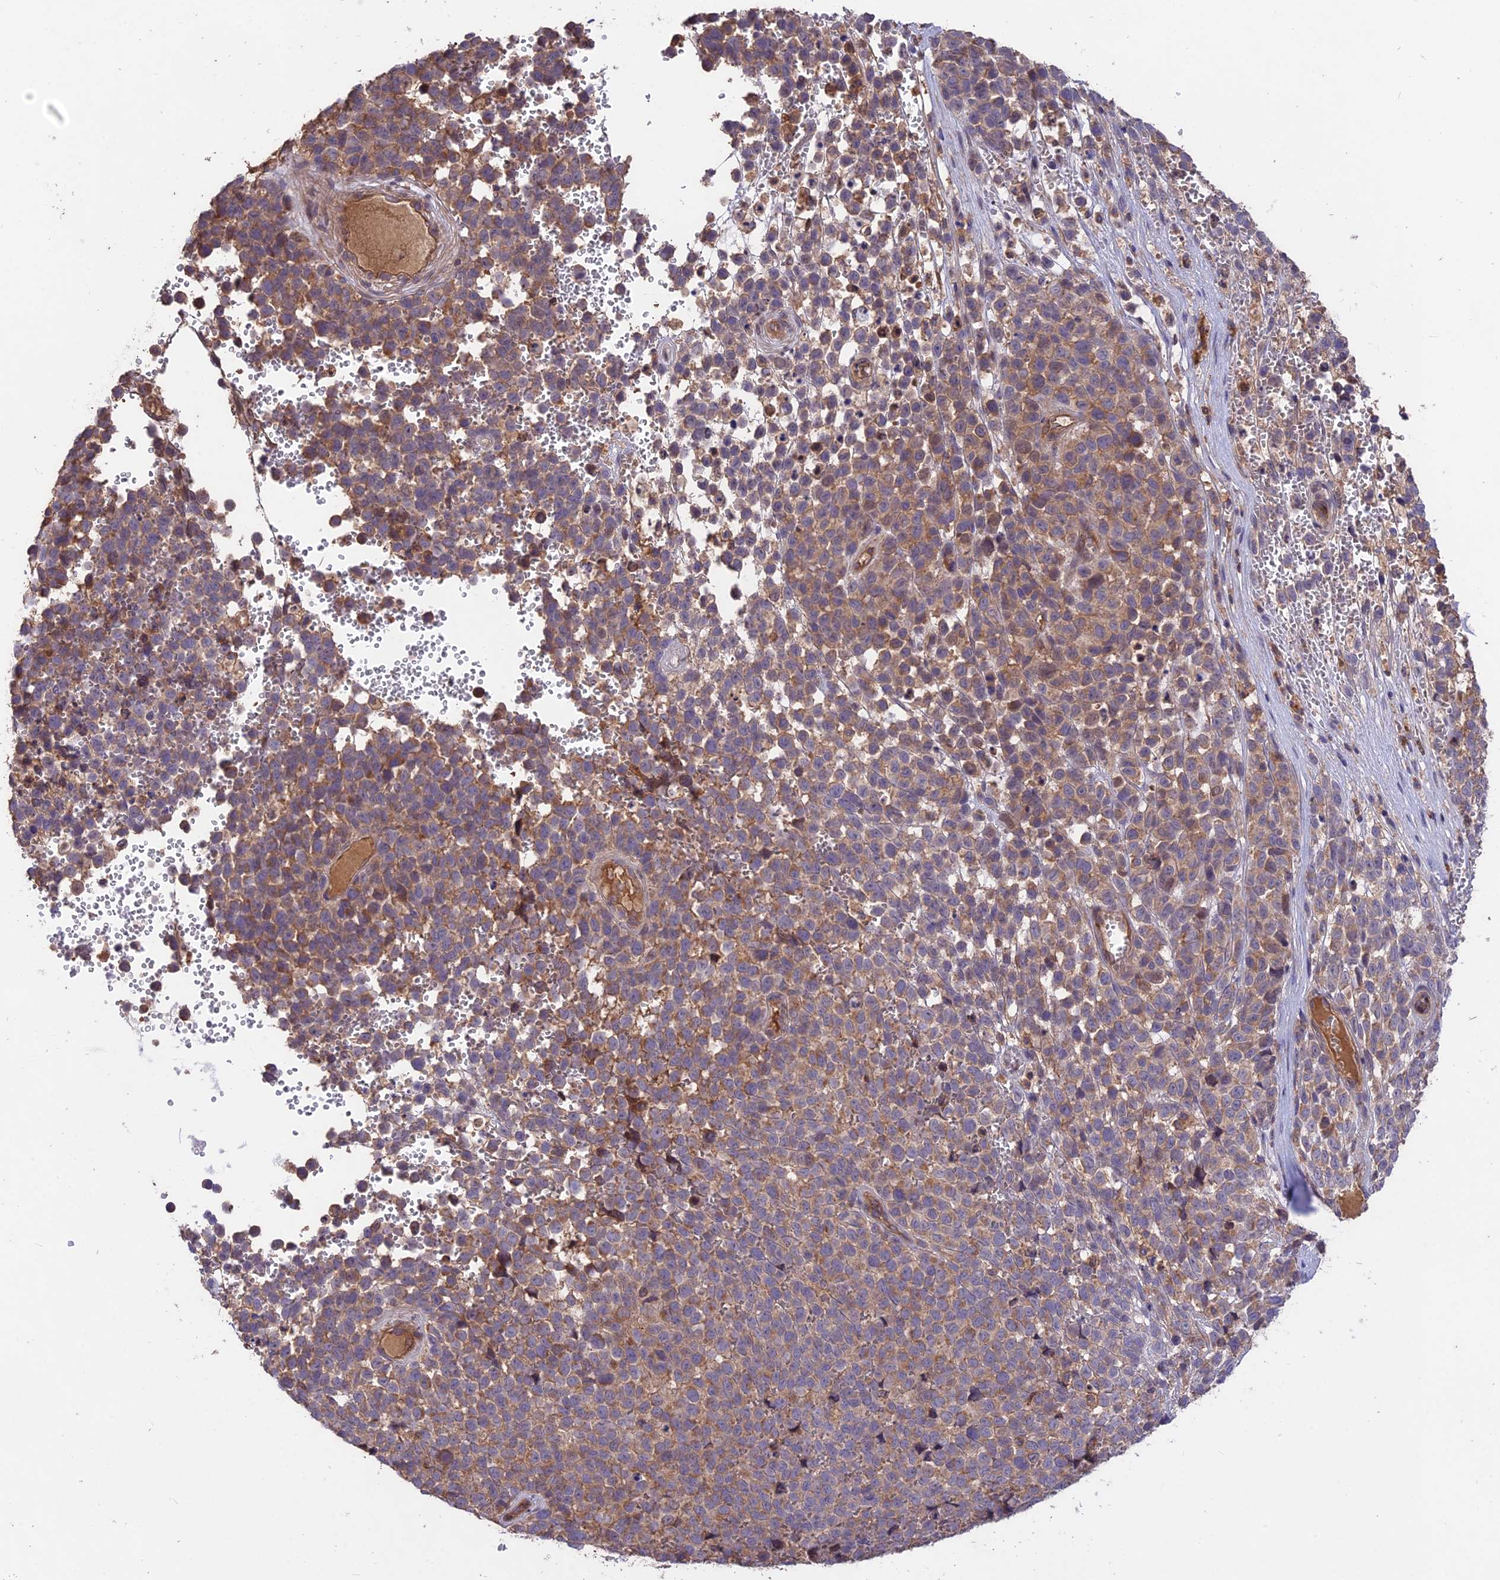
{"staining": {"intensity": "moderate", "quantity": "25%-75%", "location": "cytoplasmic/membranous"}, "tissue": "melanoma", "cell_type": "Tumor cells", "image_type": "cancer", "snomed": [{"axis": "morphology", "description": "Malignant melanoma, NOS"}, {"axis": "topography", "description": "Nose, NOS"}], "caption": "High-power microscopy captured an immunohistochemistry micrograph of malignant melanoma, revealing moderate cytoplasmic/membranous positivity in about 25%-75% of tumor cells. (DAB (3,3'-diaminobenzidine) IHC with brightfield microscopy, high magnification).", "gene": "NUDT8", "patient": {"sex": "female", "age": 48}}